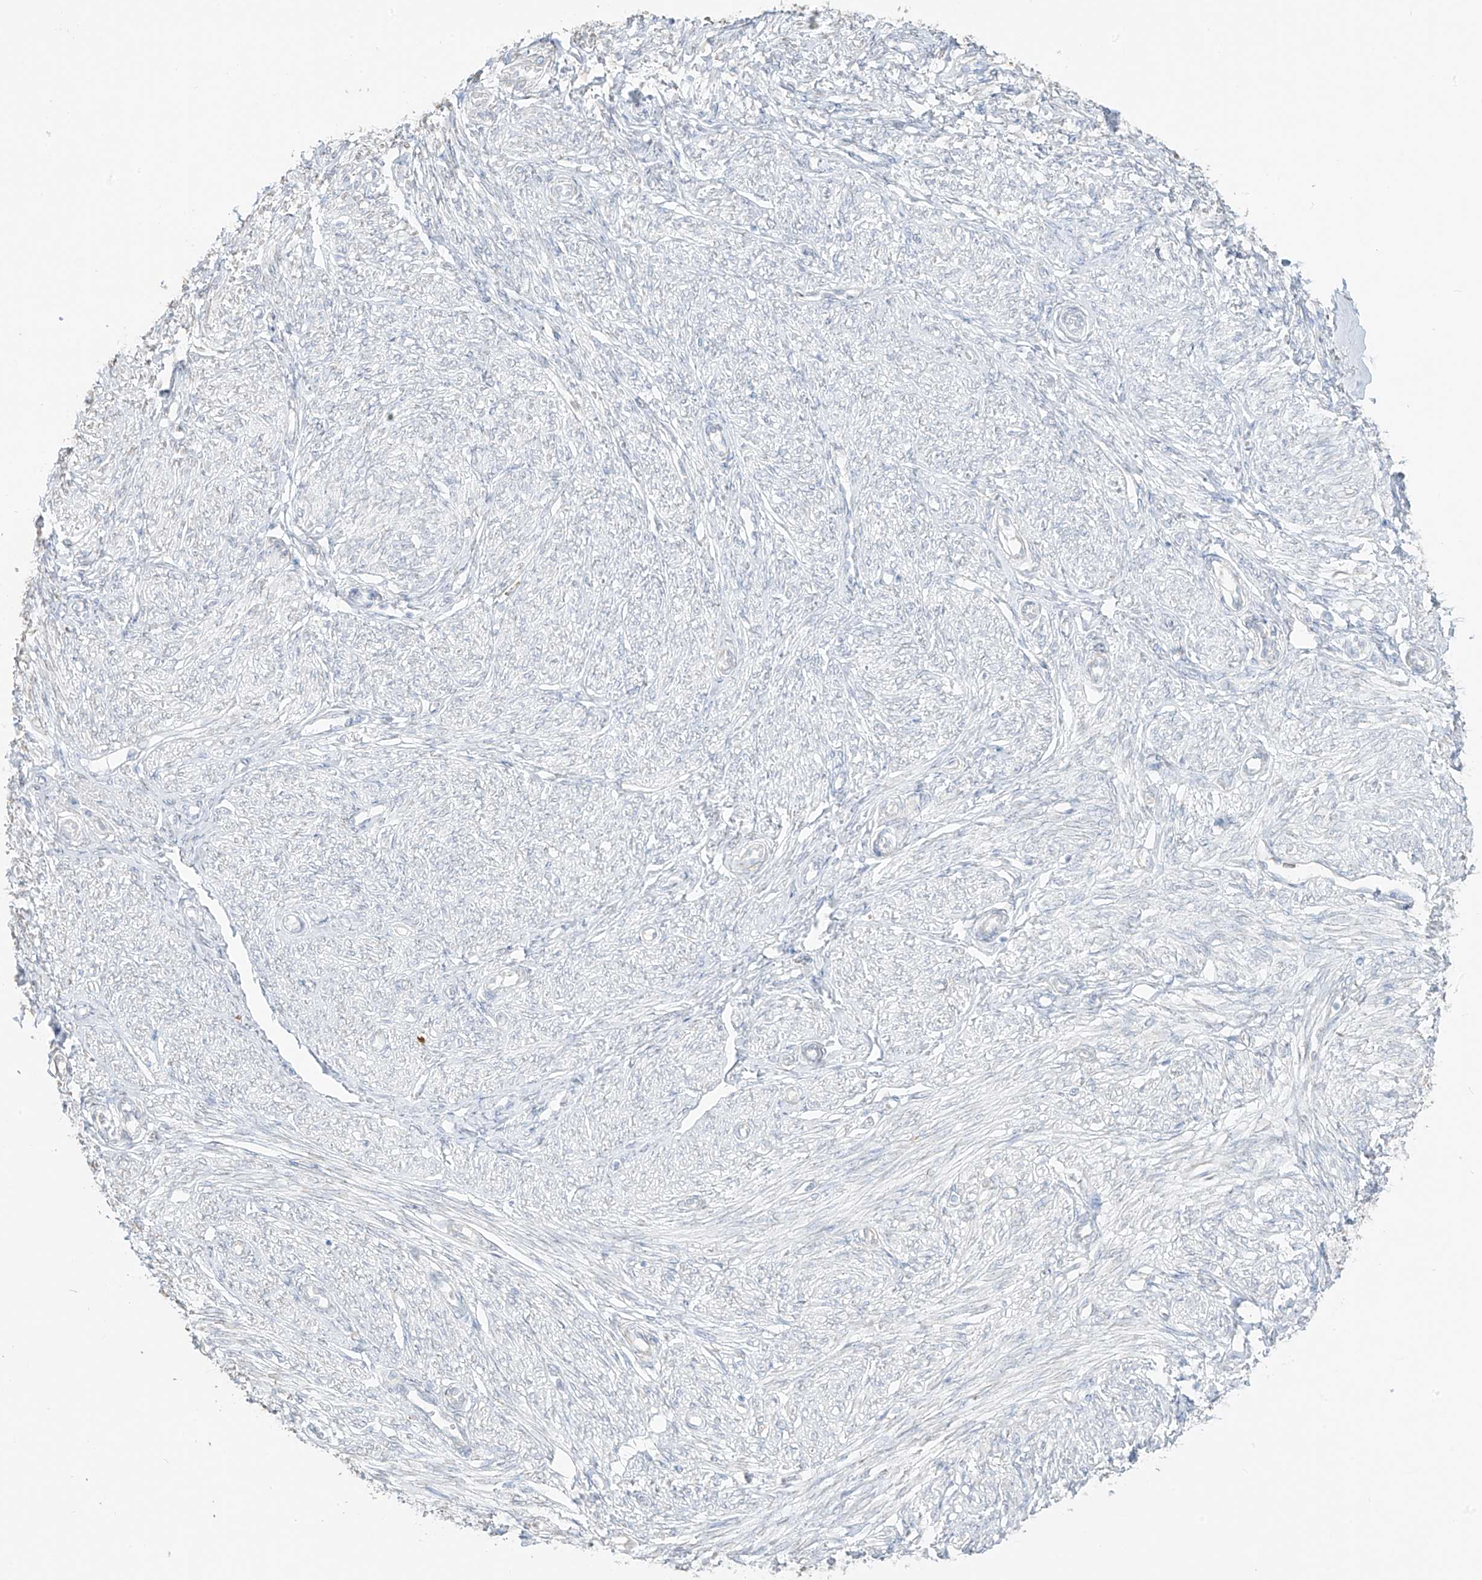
{"staining": {"intensity": "negative", "quantity": "none", "location": "none"}, "tissue": "endometrium", "cell_type": "Cells in endometrial stroma", "image_type": "normal", "snomed": [{"axis": "morphology", "description": "Normal tissue, NOS"}, {"axis": "topography", "description": "Endometrium"}], "caption": "Immunohistochemistry (IHC) micrograph of normal endometrium: endometrium stained with DAB (3,3'-diaminobenzidine) shows no significant protein staining in cells in endometrial stroma. (Stains: DAB IHC with hematoxylin counter stain, Microscopy: brightfield microscopy at high magnification).", "gene": "LRRC59", "patient": {"sex": "female", "age": 72}}